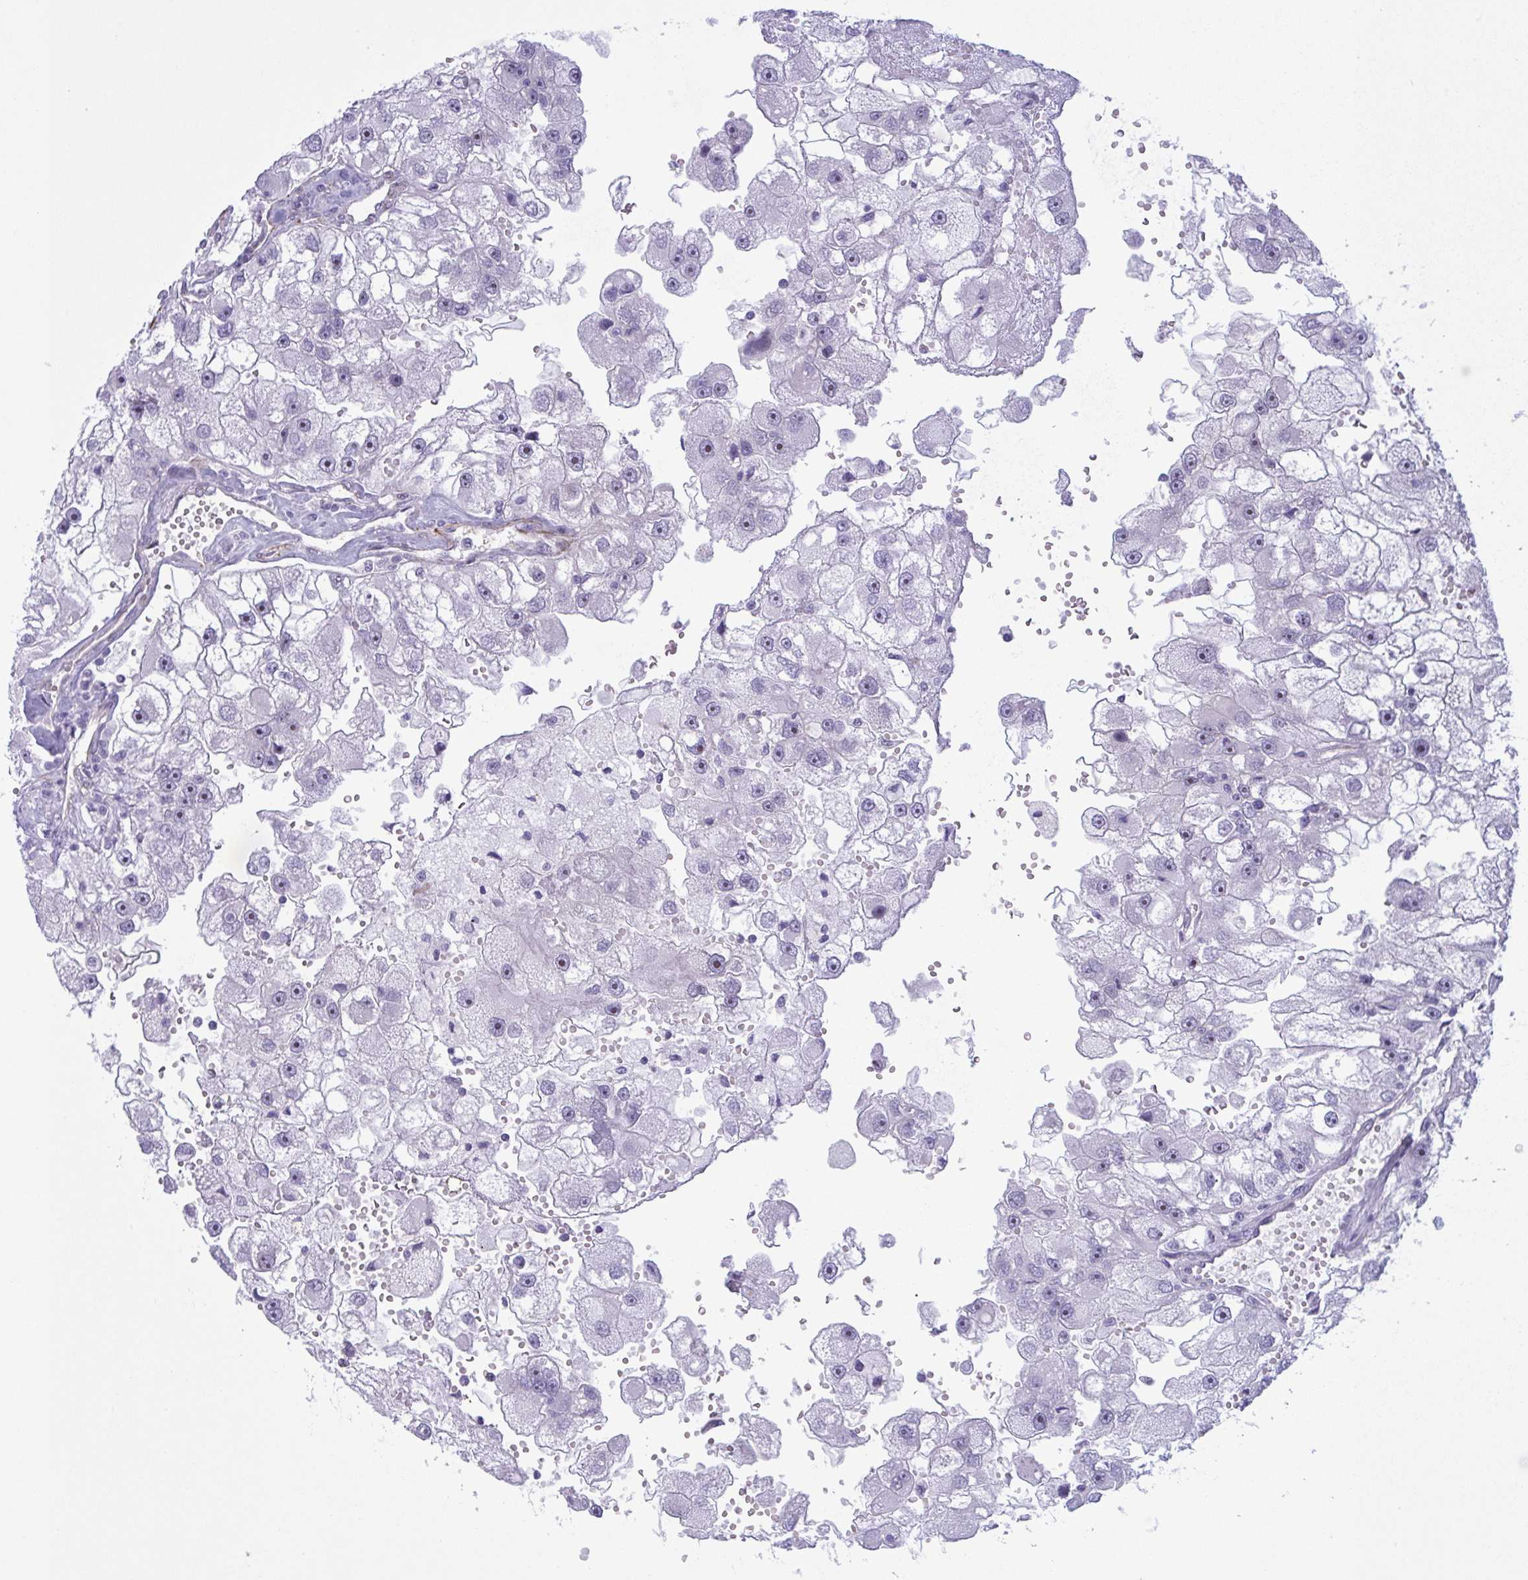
{"staining": {"intensity": "moderate", "quantity": "<25%", "location": "nuclear"}, "tissue": "renal cancer", "cell_type": "Tumor cells", "image_type": "cancer", "snomed": [{"axis": "morphology", "description": "Adenocarcinoma, NOS"}, {"axis": "topography", "description": "Kidney"}], "caption": "A low amount of moderate nuclear staining is appreciated in approximately <25% of tumor cells in renal adenocarcinoma tissue.", "gene": "PRRT4", "patient": {"sex": "male", "age": 63}}